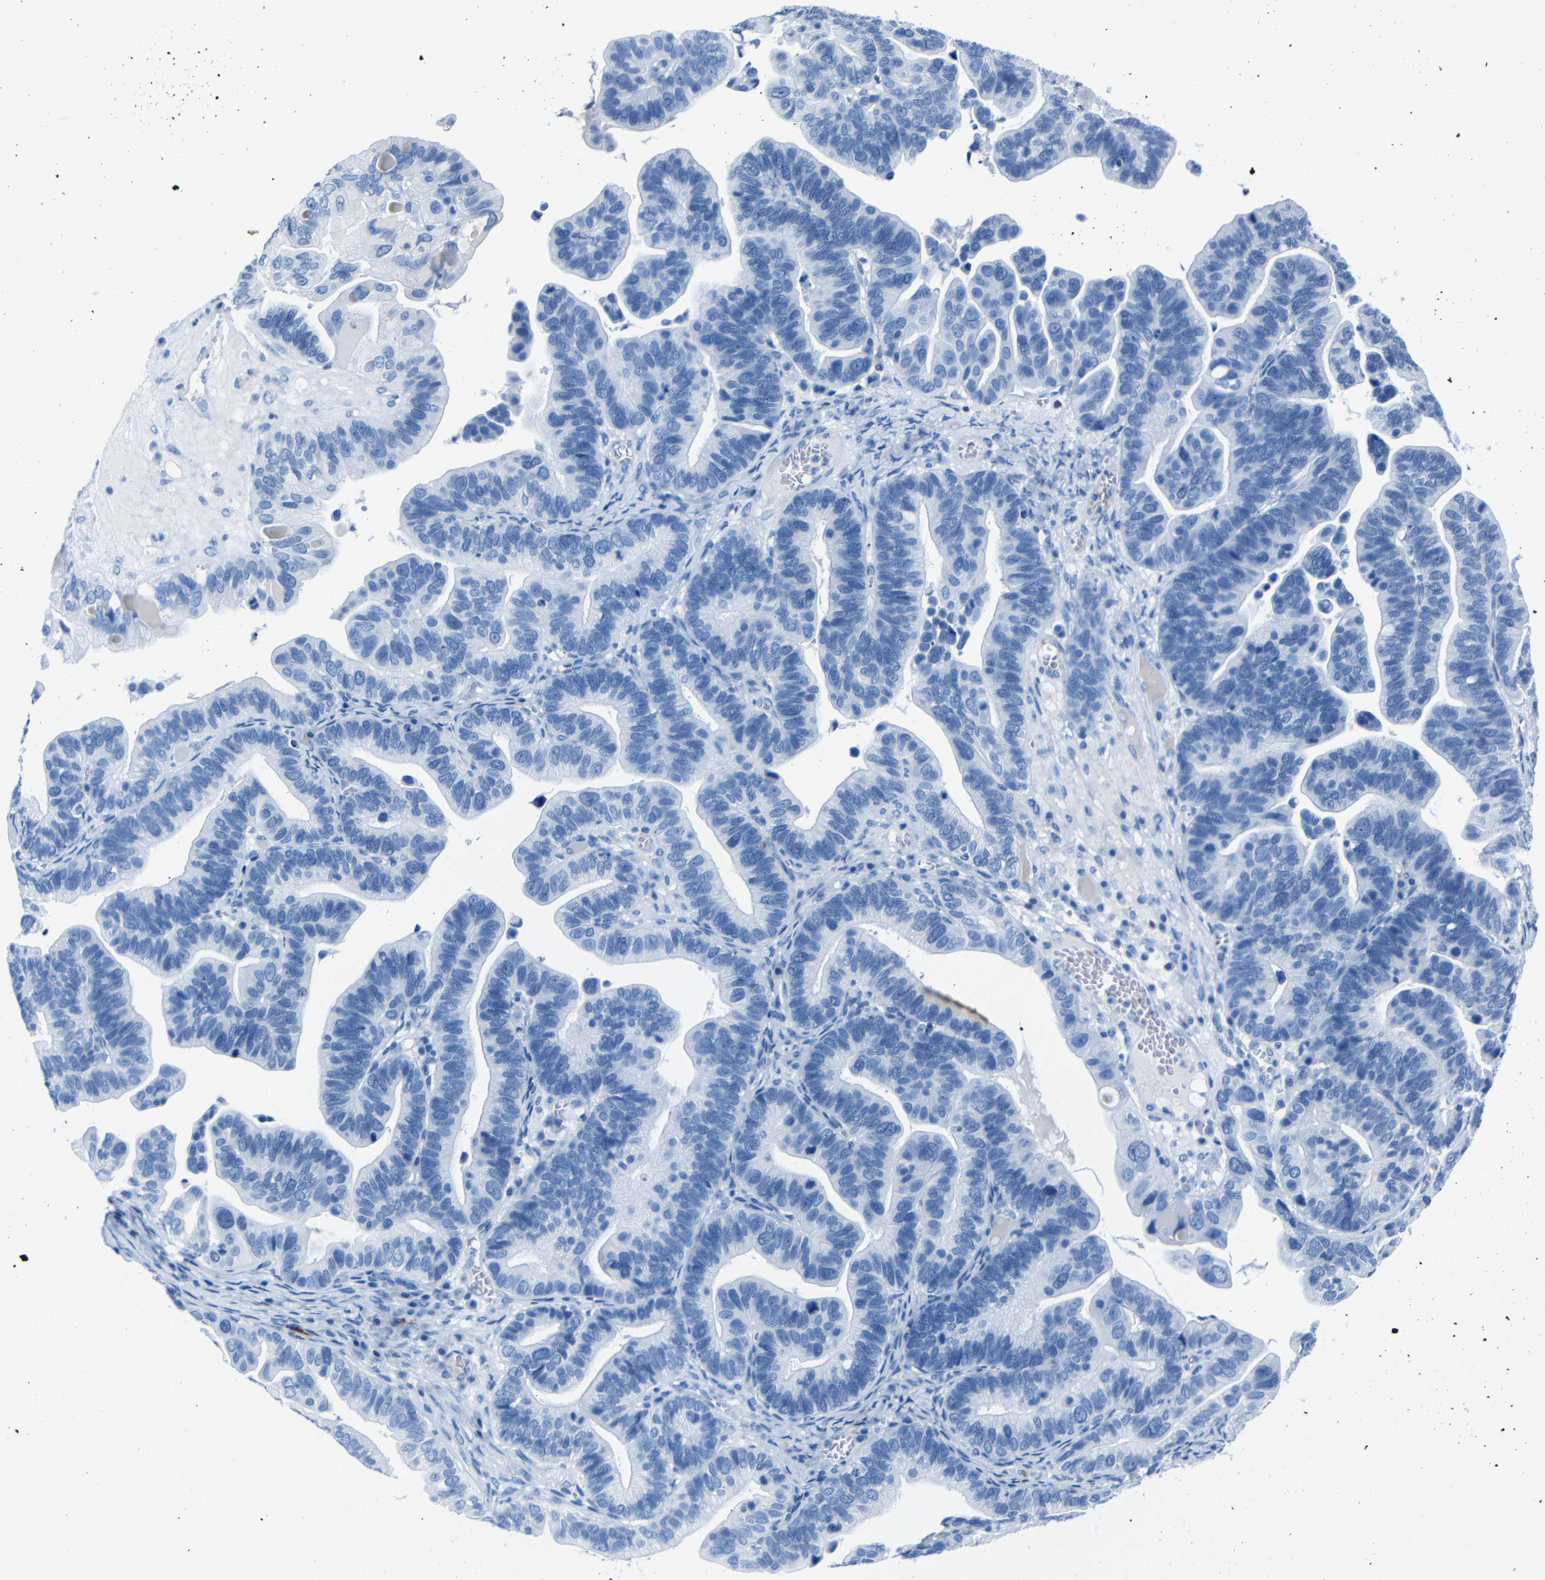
{"staining": {"intensity": "negative", "quantity": "none", "location": "none"}, "tissue": "ovarian cancer", "cell_type": "Tumor cells", "image_type": "cancer", "snomed": [{"axis": "morphology", "description": "Cystadenocarcinoma, serous, NOS"}, {"axis": "topography", "description": "Ovary"}], "caption": "DAB (3,3'-diaminobenzidine) immunohistochemical staining of human ovarian cancer (serous cystadenocarcinoma) shows no significant expression in tumor cells. The staining was performed using DAB (3,3'-diaminobenzidine) to visualize the protein expression in brown, while the nuclei were stained in blue with hematoxylin (Magnification: 20x).", "gene": "CLDN11", "patient": {"sex": "female", "age": 56}}